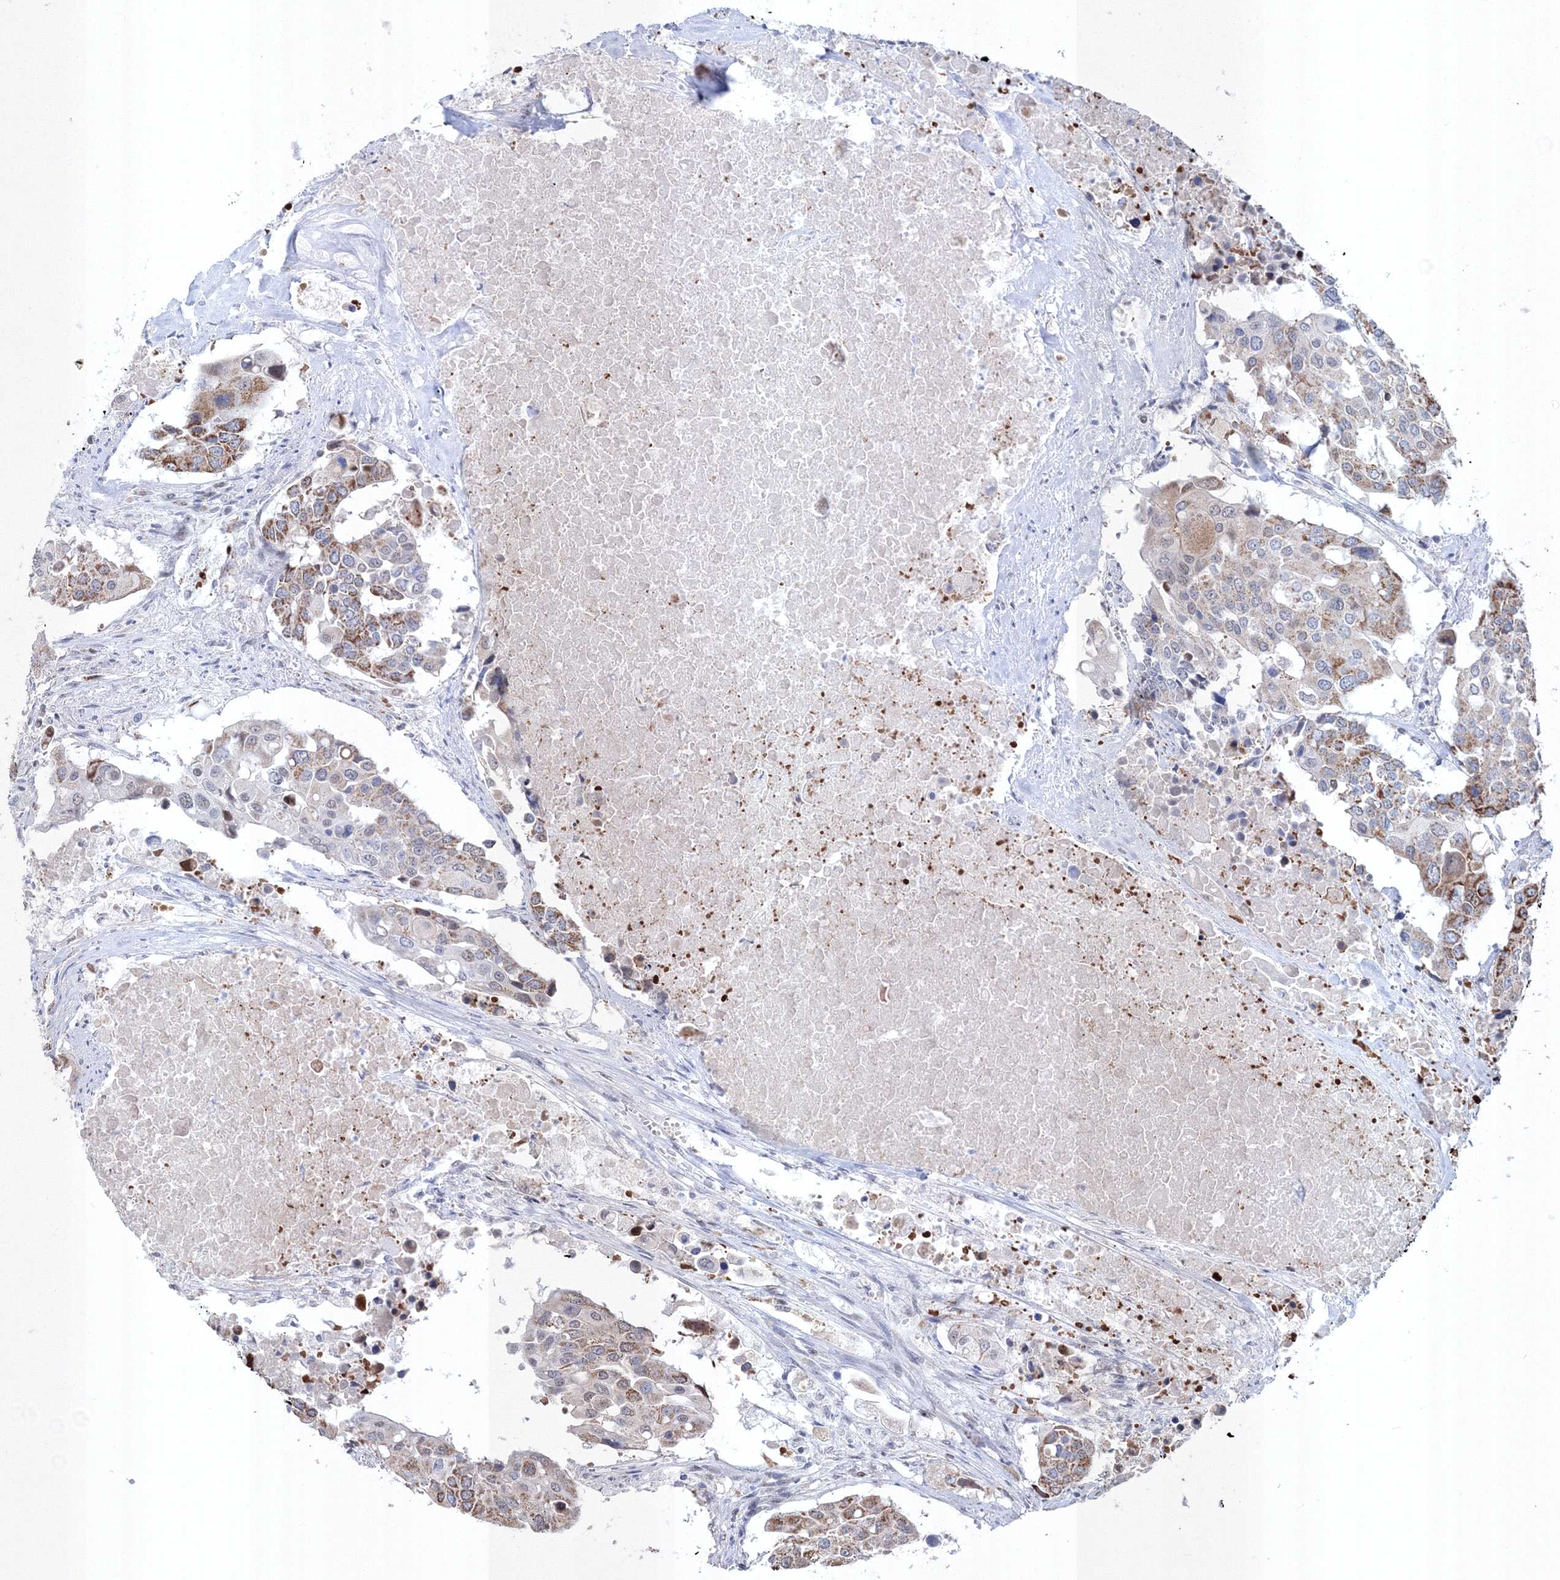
{"staining": {"intensity": "moderate", "quantity": ">75%", "location": "cytoplasmic/membranous"}, "tissue": "colorectal cancer", "cell_type": "Tumor cells", "image_type": "cancer", "snomed": [{"axis": "morphology", "description": "Adenocarcinoma, NOS"}, {"axis": "topography", "description": "Colon"}], "caption": "An image of colorectal adenocarcinoma stained for a protein displays moderate cytoplasmic/membranous brown staining in tumor cells.", "gene": "GRSF1", "patient": {"sex": "male", "age": 77}}